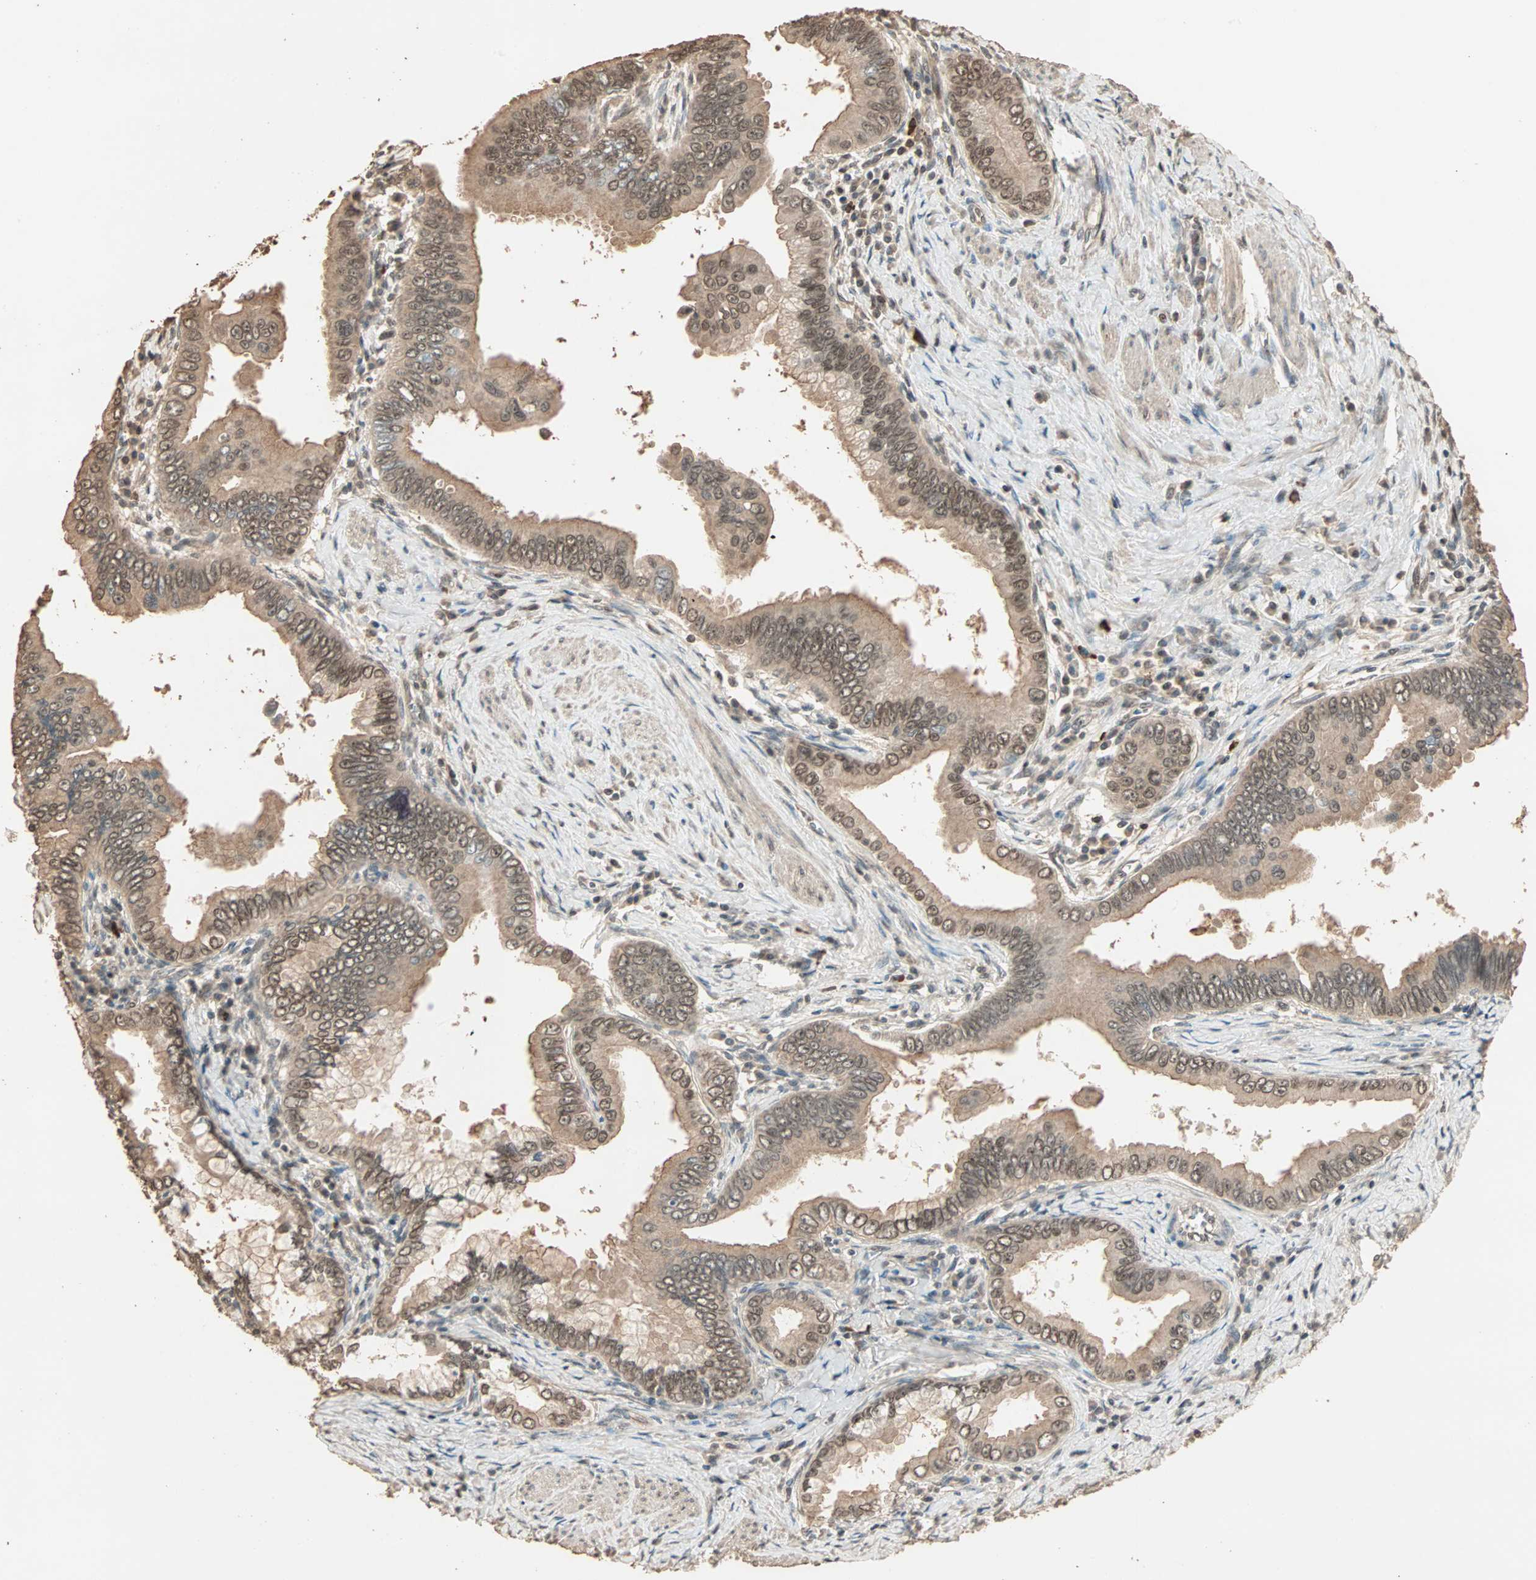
{"staining": {"intensity": "moderate", "quantity": ">75%", "location": "cytoplasmic/membranous,nuclear"}, "tissue": "pancreatic cancer", "cell_type": "Tumor cells", "image_type": "cancer", "snomed": [{"axis": "morphology", "description": "Normal tissue, NOS"}, {"axis": "topography", "description": "Lymph node"}], "caption": "This photomicrograph displays immunohistochemistry staining of human pancreatic cancer, with medium moderate cytoplasmic/membranous and nuclear staining in about >75% of tumor cells.", "gene": "ZBTB33", "patient": {"sex": "male", "age": 50}}